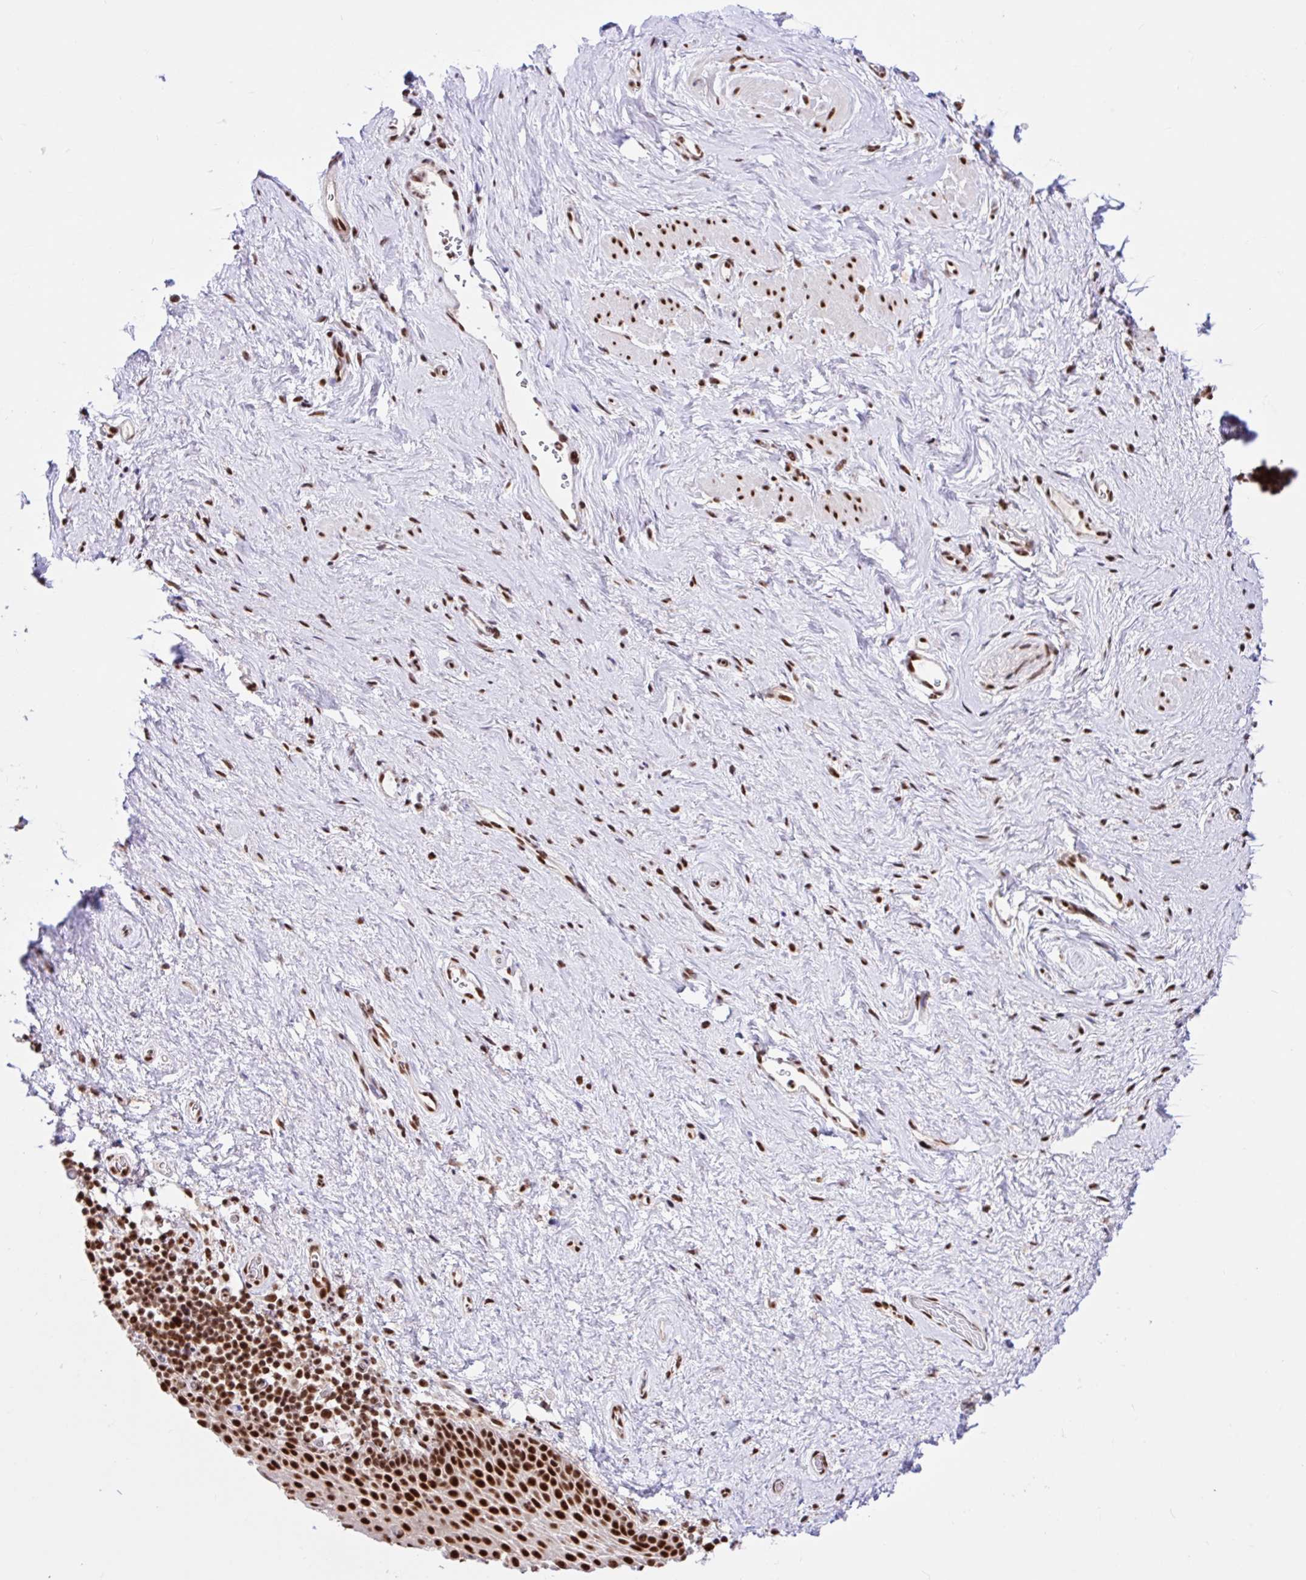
{"staining": {"intensity": "strong", "quantity": ">75%", "location": "nuclear"}, "tissue": "vagina", "cell_type": "Squamous epithelial cells", "image_type": "normal", "snomed": [{"axis": "morphology", "description": "Normal tissue, NOS"}, {"axis": "topography", "description": "Vagina"}], "caption": "The micrograph shows immunohistochemical staining of normal vagina. There is strong nuclear positivity is seen in about >75% of squamous epithelial cells.", "gene": "CCDC12", "patient": {"sex": "female", "age": 61}}